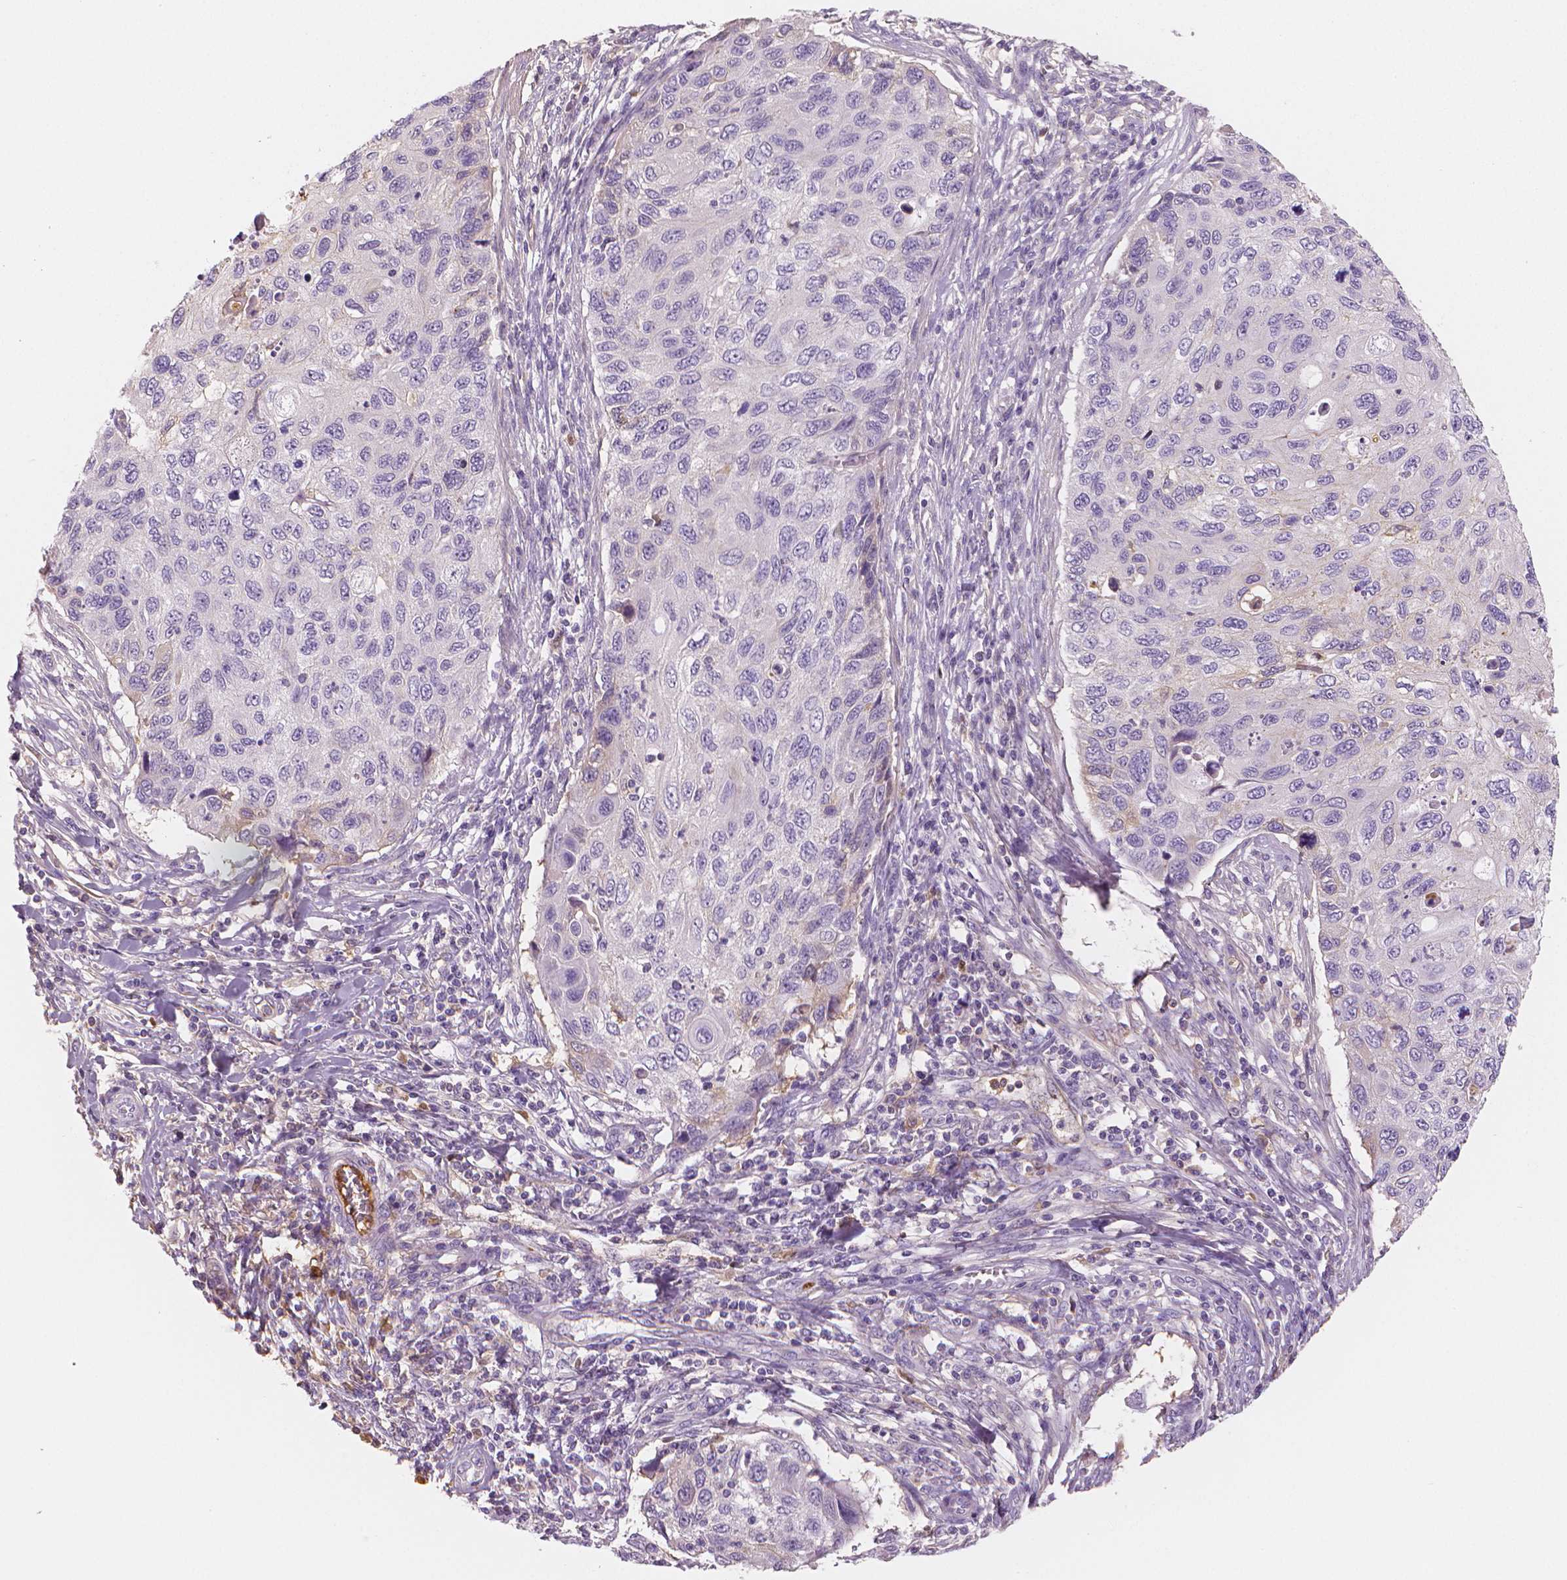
{"staining": {"intensity": "negative", "quantity": "none", "location": "none"}, "tissue": "cervical cancer", "cell_type": "Tumor cells", "image_type": "cancer", "snomed": [{"axis": "morphology", "description": "Squamous cell carcinoma, NOS"}, {"axis": "topography", "description": "Cervix"}], "caption": "IHC of human cervical cancer (squamous cell carcinoma) demonstrates no staining in tumor cells.", "gene": "APOA4", "patient": {"sex": "female", "age": 70}}